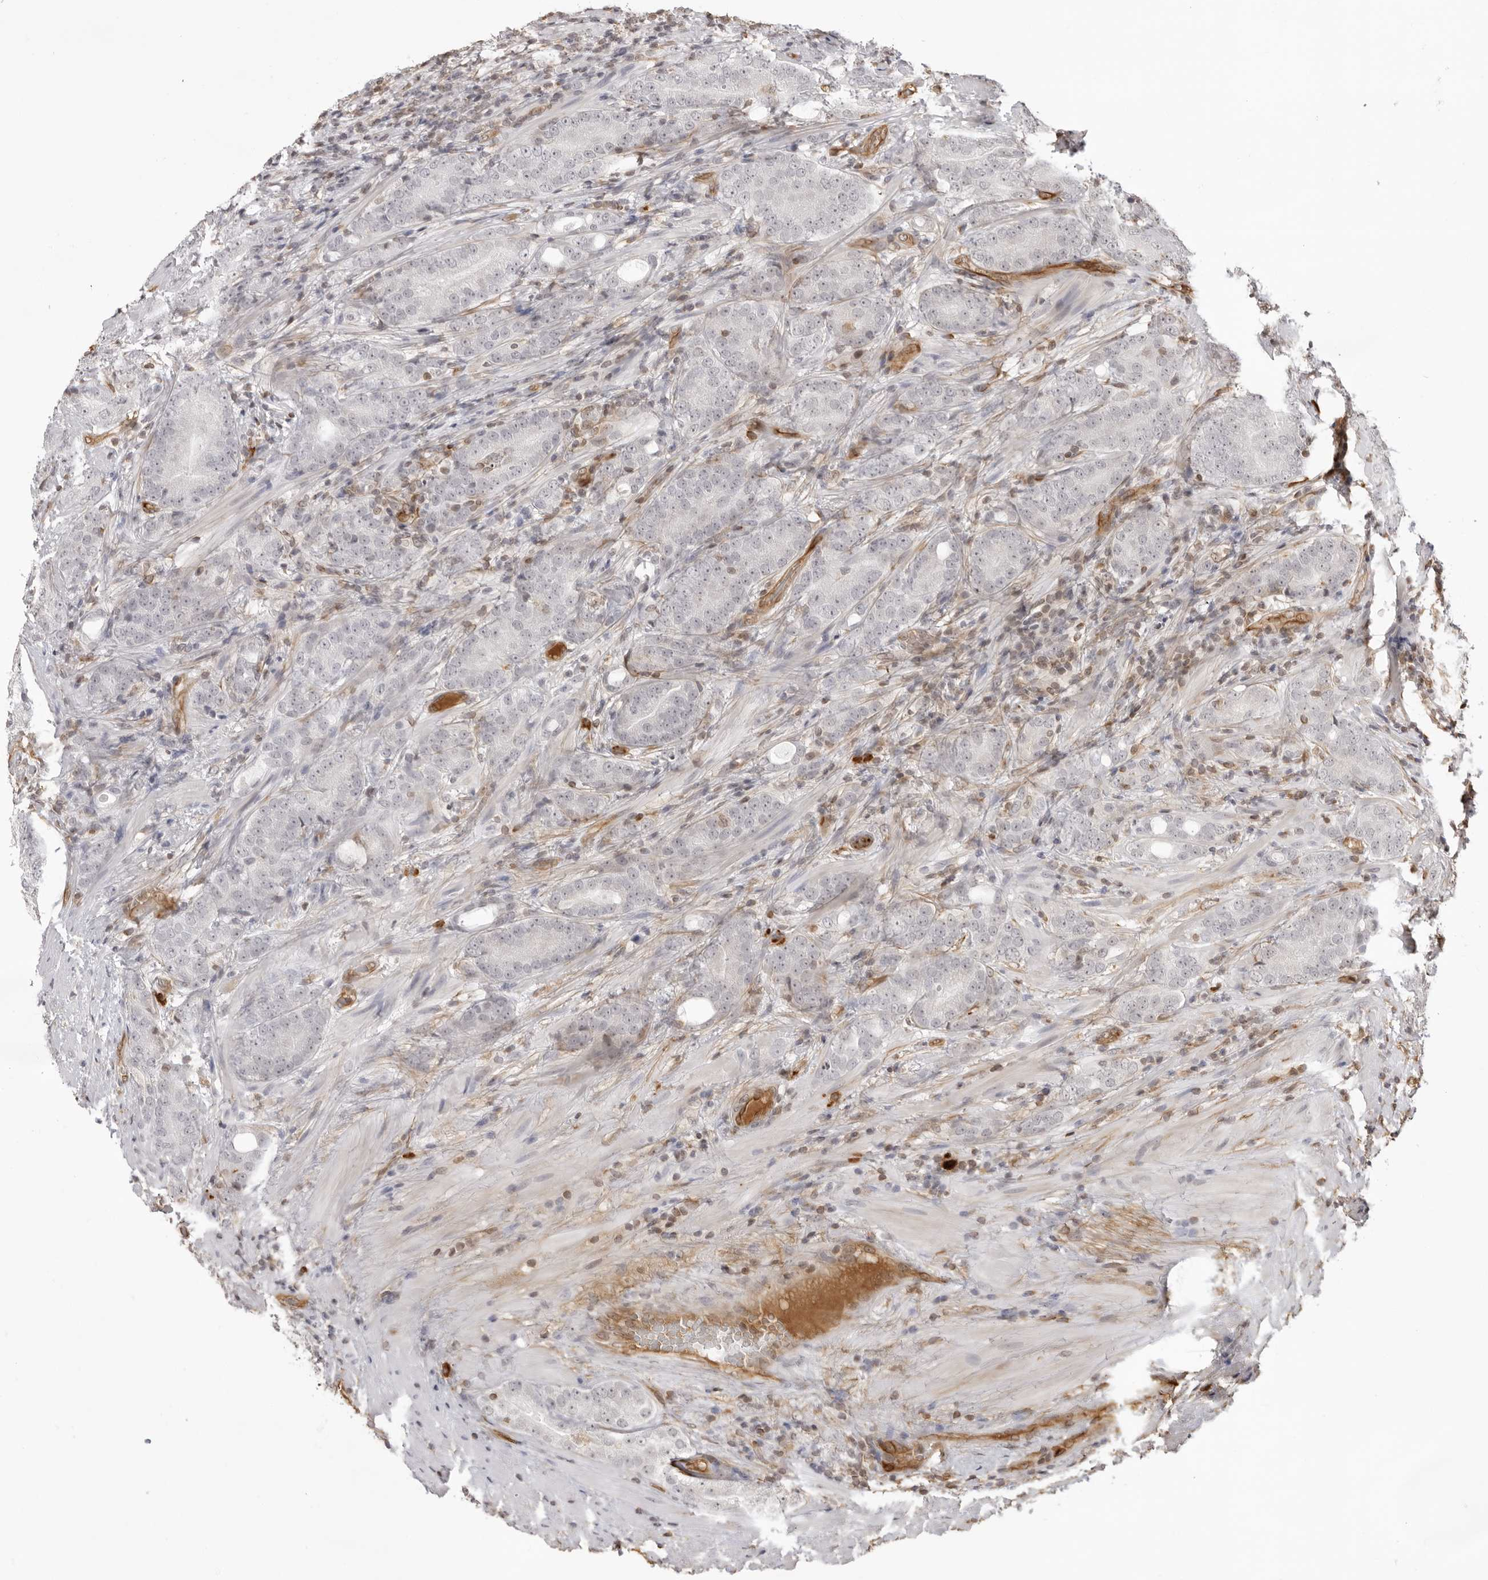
{"staining": {"intensity": "negative", "quantity": "none", "location": "none"}, "tissue": "prostate cancer", "cell_type": "Tumor cells", "image_type": "cancer", "snomed": [{"axis": "morphology", "description": "Adenocarcinoma, High grade"}, {"axis": "topography", "description": "Prostate"}], "caption": "IHC of adenocarcinoma (high-grade) (prostate) shows no staining in tumor cells.", "gene": "DYNLT5", "patient": {"sex": "male", "age": 57}}